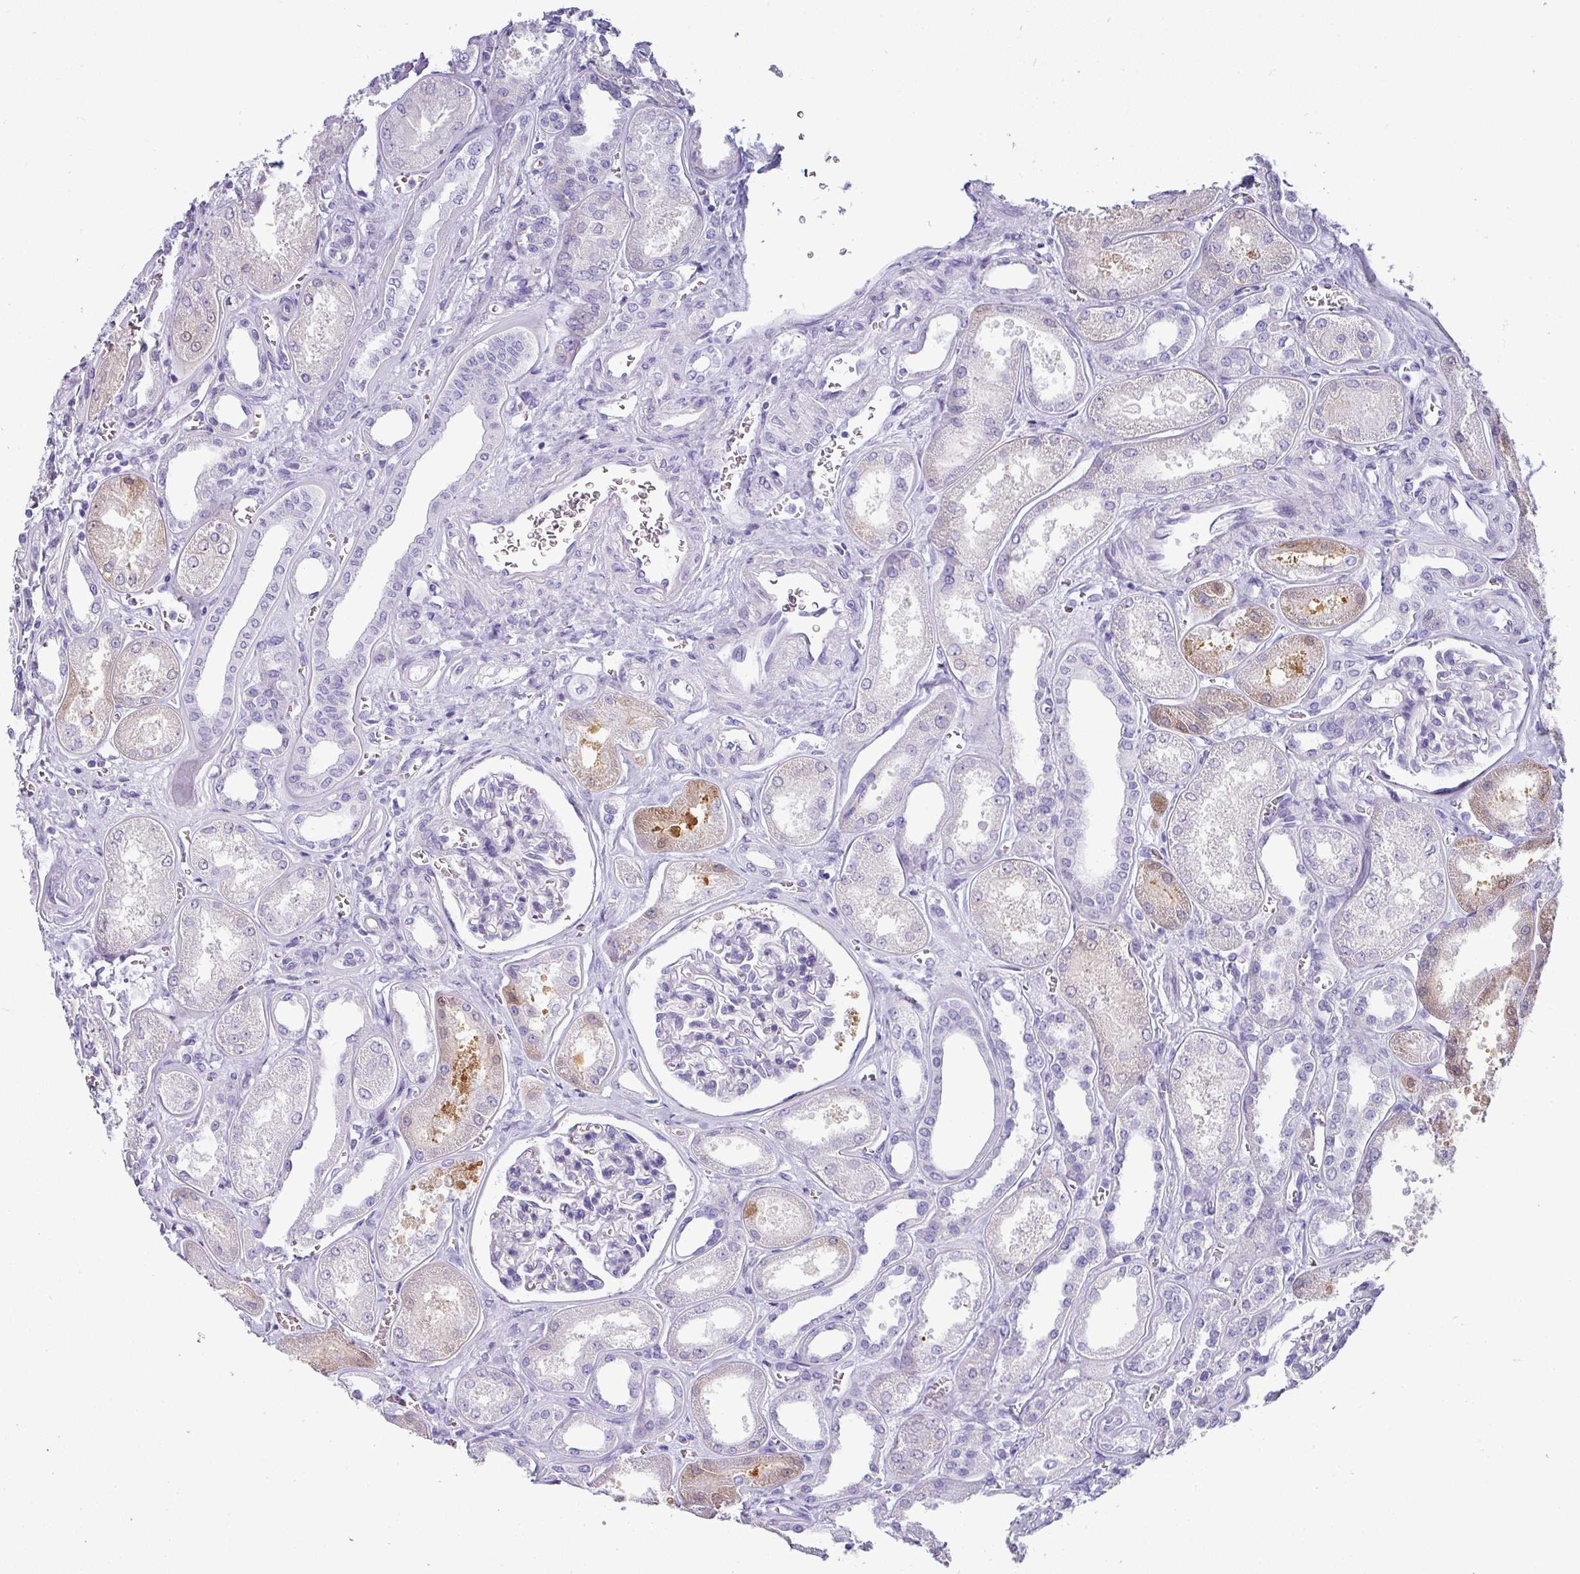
{"staining": {"intensity": "negative", "quantity": "none", "location": "none"}, "tissue": "kidney", "cell_type": "Cells in glomeruli", "image_type": "normal", "snomed": [{"axis": "morphology", "description": "Normal tissue, NOS"}, {"axis": "morphology", "description": "Adenocarcinoma, NOS"}, {"axis": "topography", "description": "Kidney"}], "caption": "Immunohistochemistry (IHC) image of unremarkable human kidney stained for a protein (brown), which shows no positivity in cells in glomeruli. (DAB IHC visualized using brightfield microscopy, high magnification).", "gene": "VCX2", "patient": {"sex": "female", "age": 68}}